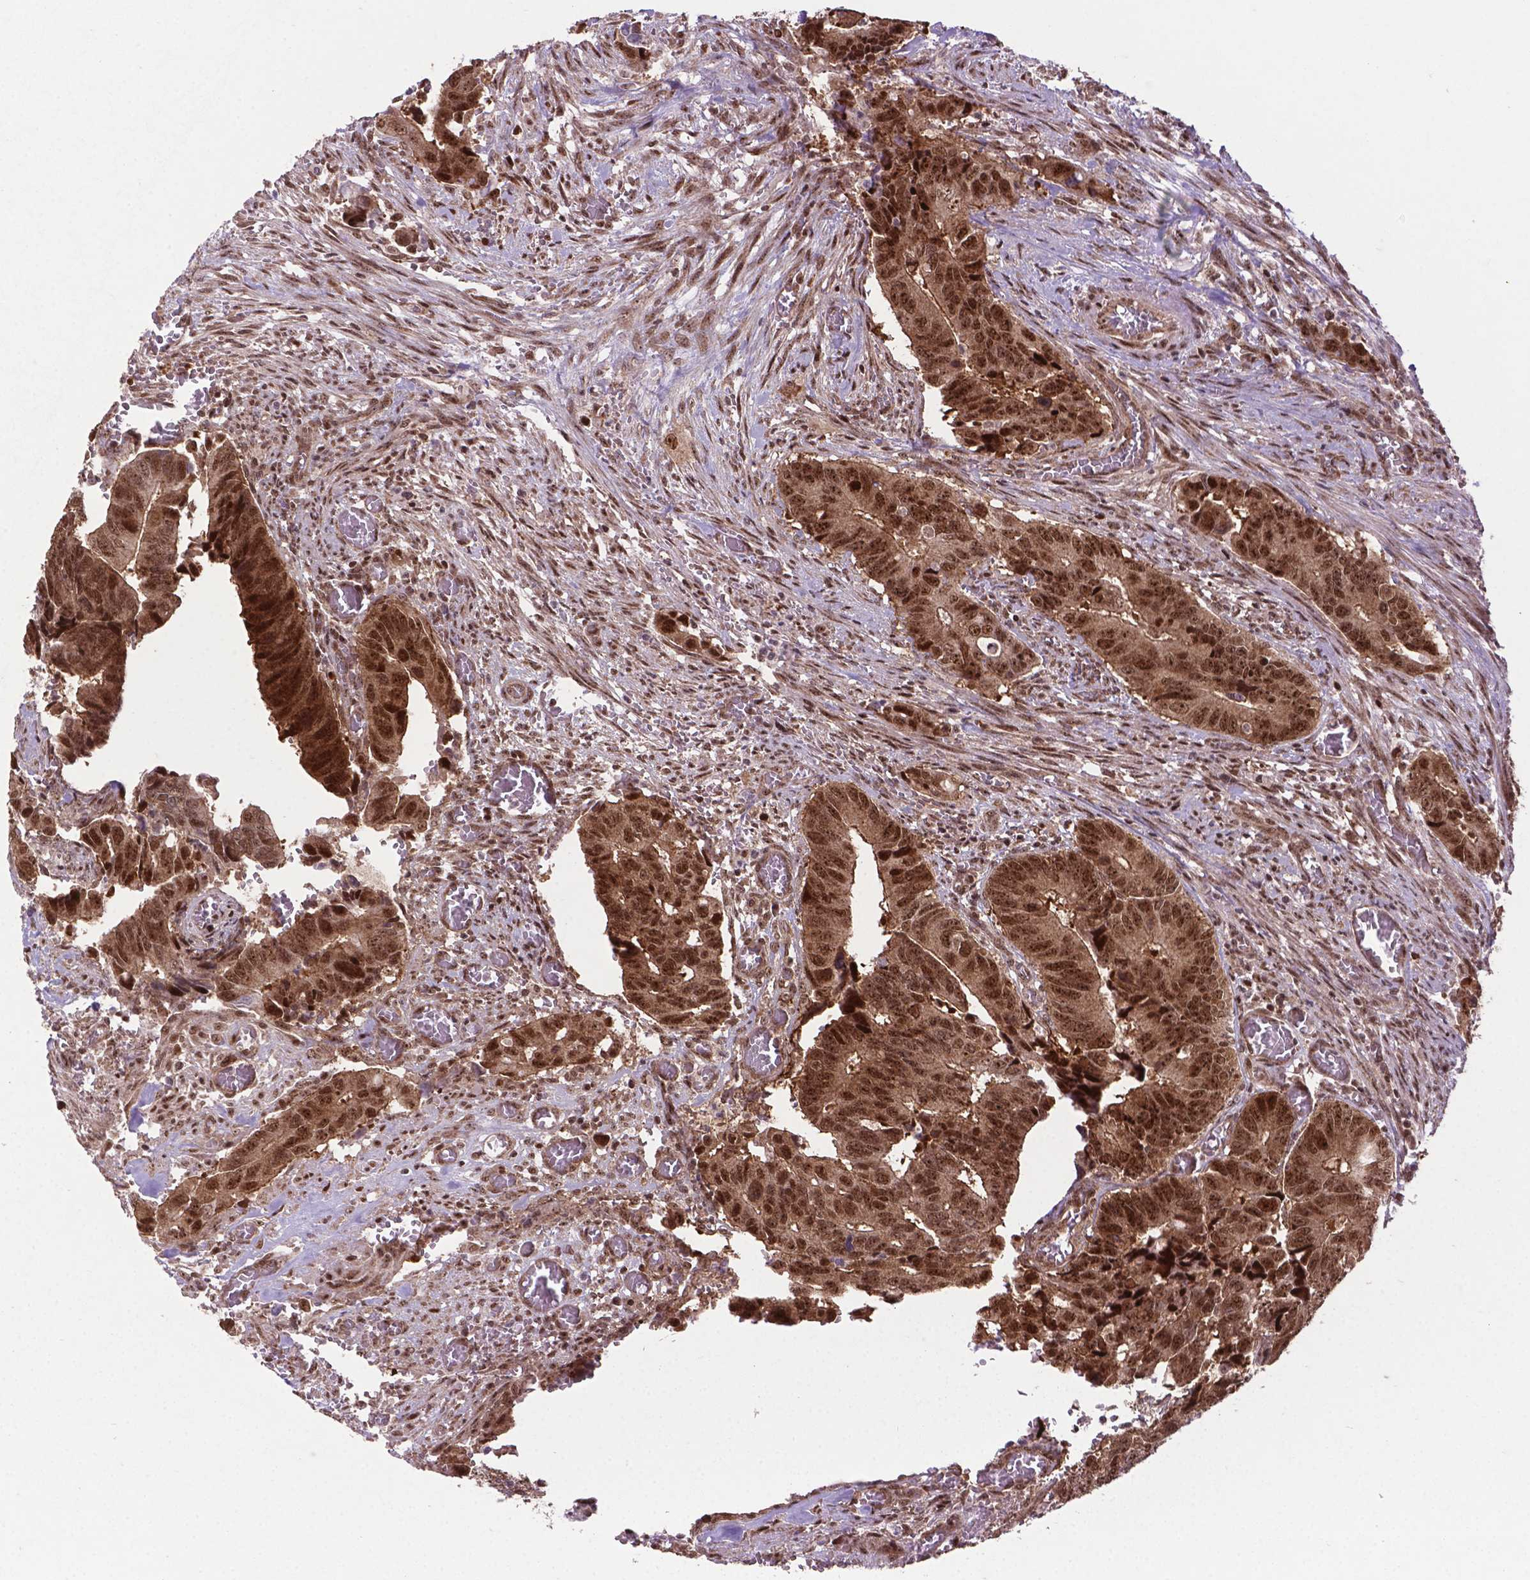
{"staining": {"intensity": "moderate", "quantity": ">75%", "location": "cytoplasmic/membranous,nuclear"}, "tissue": "colorectal cancer", "cell_type": "Tumor cells", "image_type": "cancer", "snomed": [{"axis": "morphology", "description": "Adenocarcinoma, NOS"}, {"axis": "topography", "description": "Colon"}], "caption": "Immunohistochemistry image of neoplastic tissue: colorectal adenocarcinoma stained using immunohistochemistry (IHC) reveals medium levels of moderate protein expression localized specifically in the cytoplasmic/membranous and nuclear of tumor cells, appearing as a cytoplasmic/membranous and nuclear brown color.", "gene": "CSNK2A1", "patient": {"sex": "male", "age": 49}}